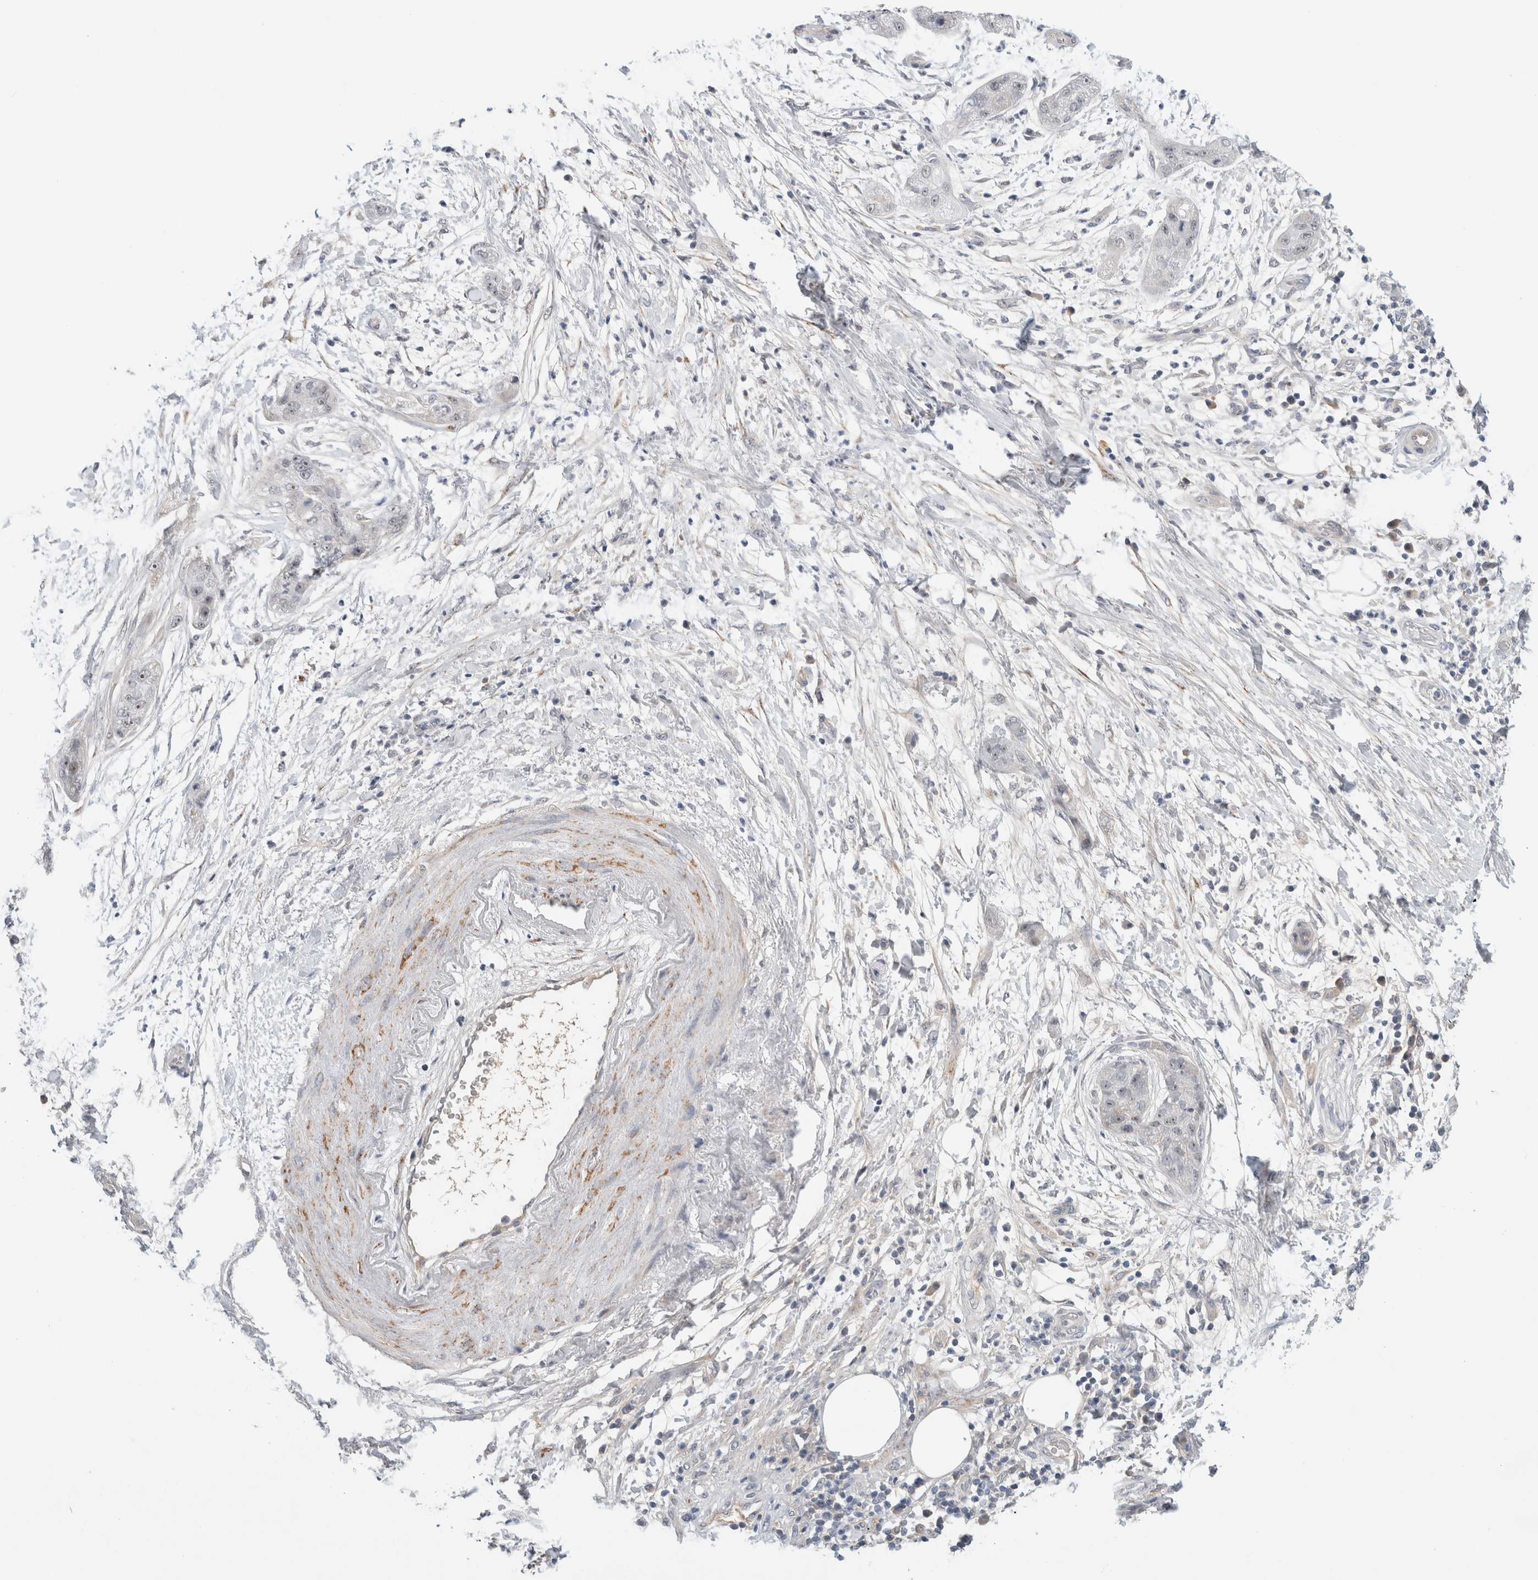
{"staining": {"intensity": "moderate", "quantity": "25%-75%", "location": "cytoplasmic/membranous,nuclear"}, "tissue": "pancreatic cancer", "cell_type": "Tumor cells", "image_type": "cancer", "snomed": [{"axis": "morphology", "description": "Adenocarcinoma, NOS"}, {"axis": "topography", "description": "Pancreas"}], "caption": "This is an image of immunohistochemistry staining of pancreatic adenocarcinoma, which shows moderate staining in the cytoplasmic/membranous and nuclear of tumor cells.", "gene": "HCN3", "patient": {"sex": "female", "age": 78}}